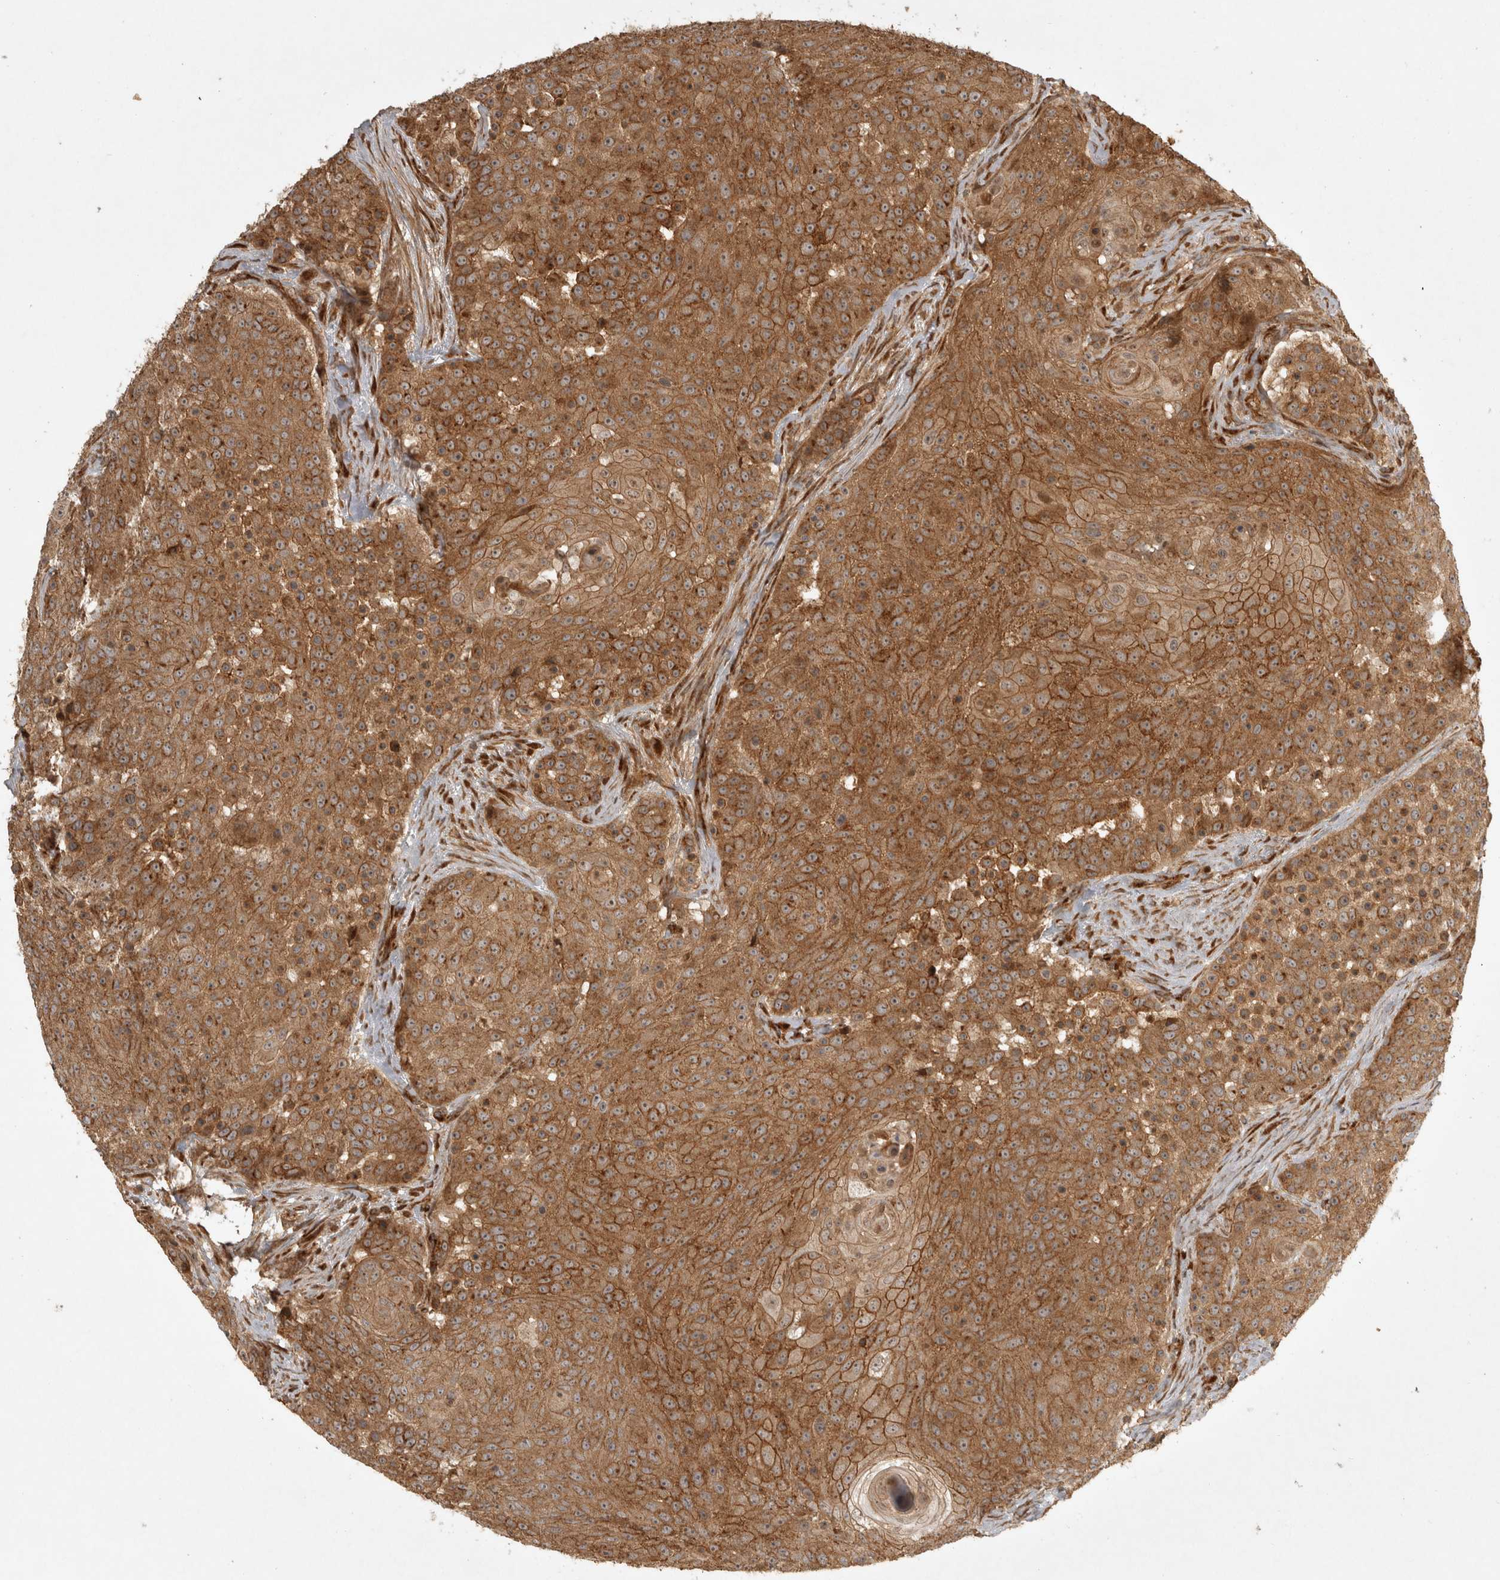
{"staining": {"intensity": "moderate", "quantity": ">75%", "location": "cytoplasmic/membranous"}, "tissue": "urothelial cancer", "cell_type": "Tumor cells", "image_type": "cancer", "snomed": [{"axis": "morphology", "description": "Urothelial carcinoma, High grade"}, {"axis": "topography", "description": "Urinary bladder"}], "caption": "This photomicrograph reveals immunohistochemistry staining of human urothelial cancer, with medium moderate cytoplasmic/membranous staining in about >75% of tumor cells.", "gene": "CAMSAP2", "patient": {"sex": "female", "age": 63}}